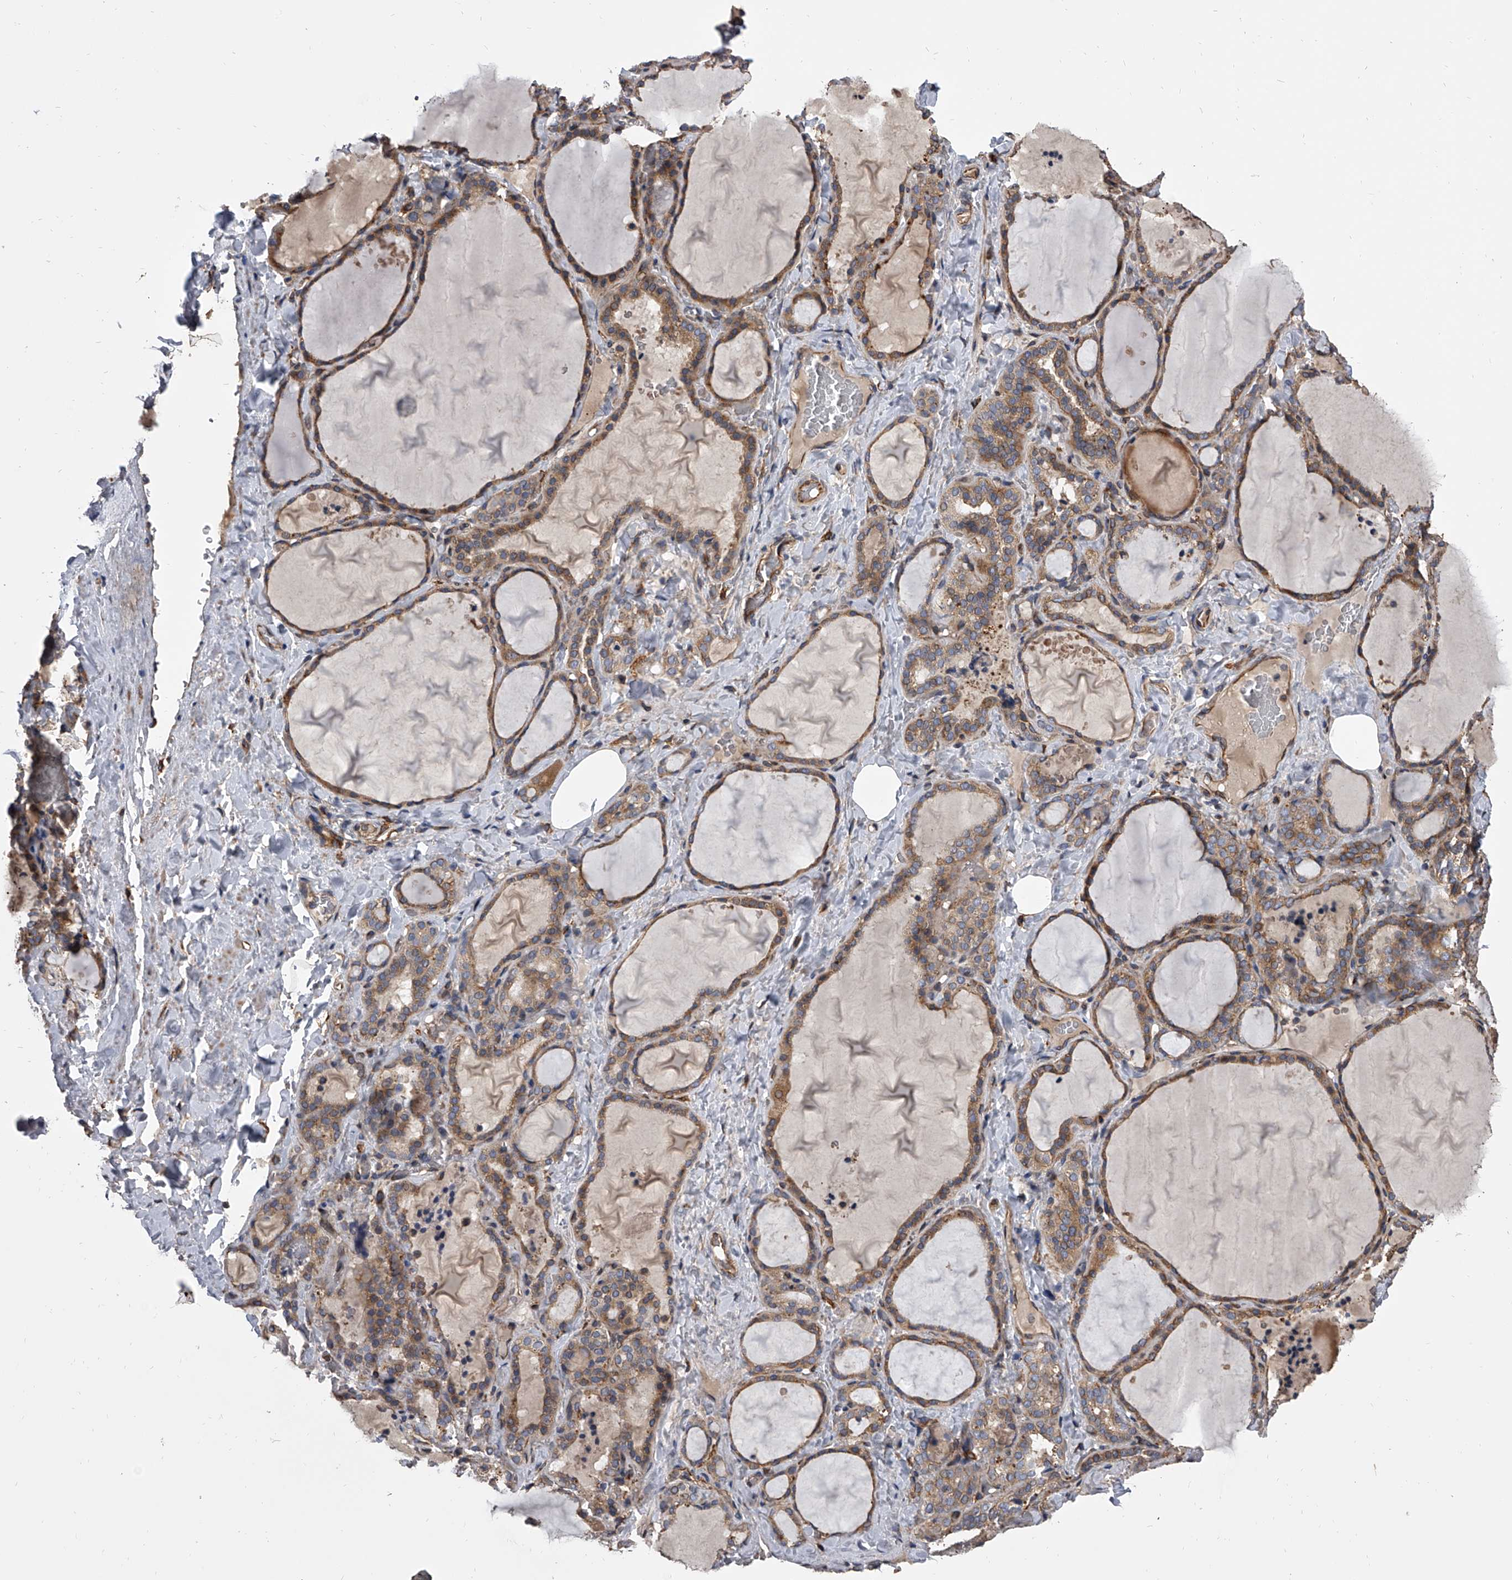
{"staining": {"intensity": "moderate", "quantity": ">75%", "location": "cytoplasmic/membranous"}, "tissue": "thyroid gland", "cell_type": "Glandular cells", "image_type": "normal", "snomed": [{"axis": "morphology", "description": "Normal tissue, NOS"}, {"axis": "topography", "description": "Thyroid gland"}], "caption": "High-power microscopy captured an immunohistochemistry histopathology image of unremarkable thyroid gland, revealing moderate cytoplasmic/membranous staining in about >75% of glandular cells. (Brightfield microscopy of DAB IHC at high magnification).", "gene": "EXOC4", "patient": {"sex": "female", "age": 22}}